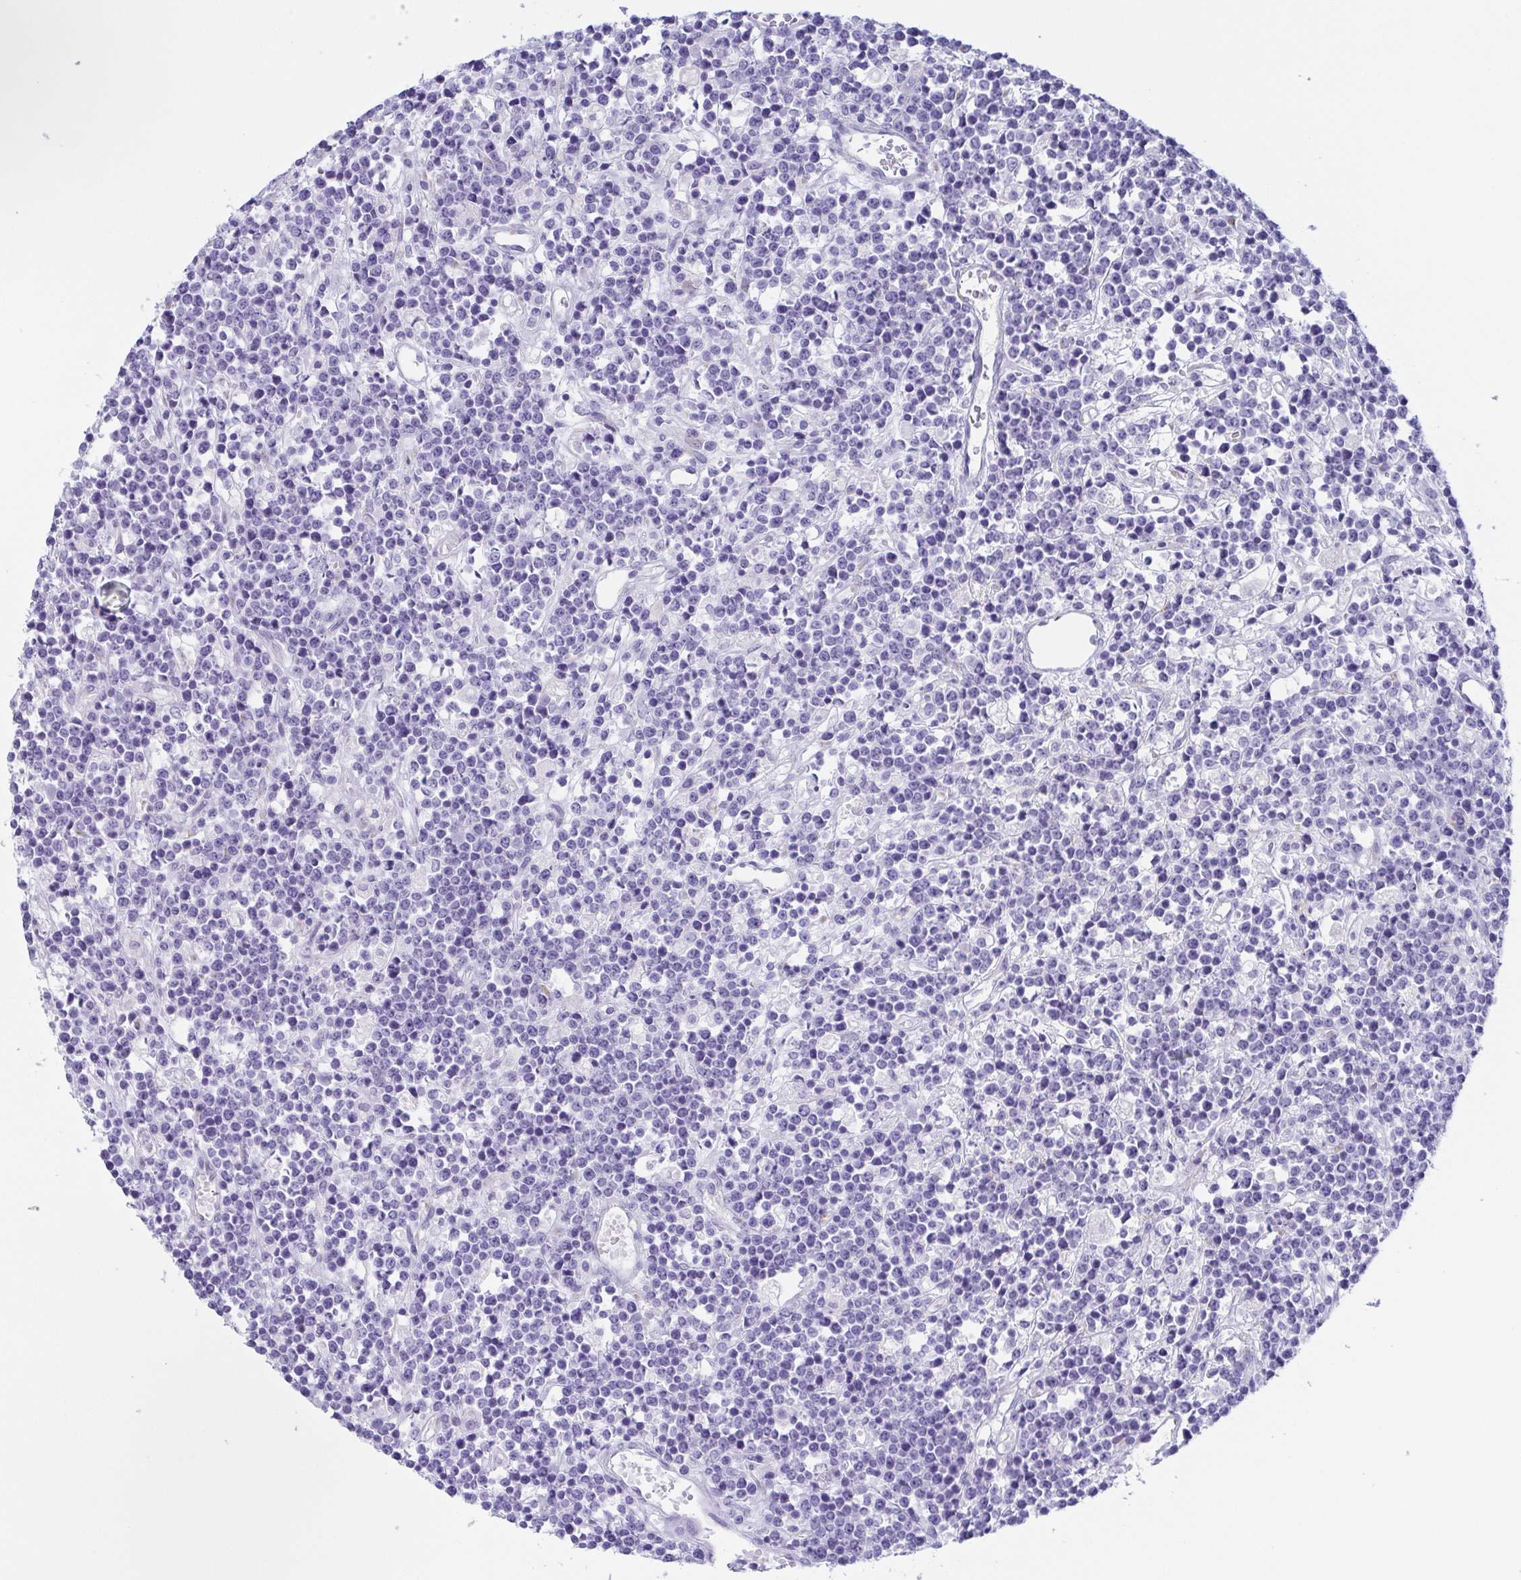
{"staining": {"intensity": "negative", "quantity": "none", "location": "none"}, "tissue": "lymphoma", "cell_type": "Tumor cells", "image_type": "cancer", "snomed": [{"axis": "morphology", "description": "Malignant lymphoma, non-Hodgkin's type, High grade"}, {"axis": "topography", "description": "Ovary"}], "caption": "Malignant lymphoma, non-Hodgkin's type (high-grade) was stained to show a protein in brown. There is no significant expression in tumor cells.", "gene": "LDLRAD1", "patient": {"sex": "female", "age": 56}}